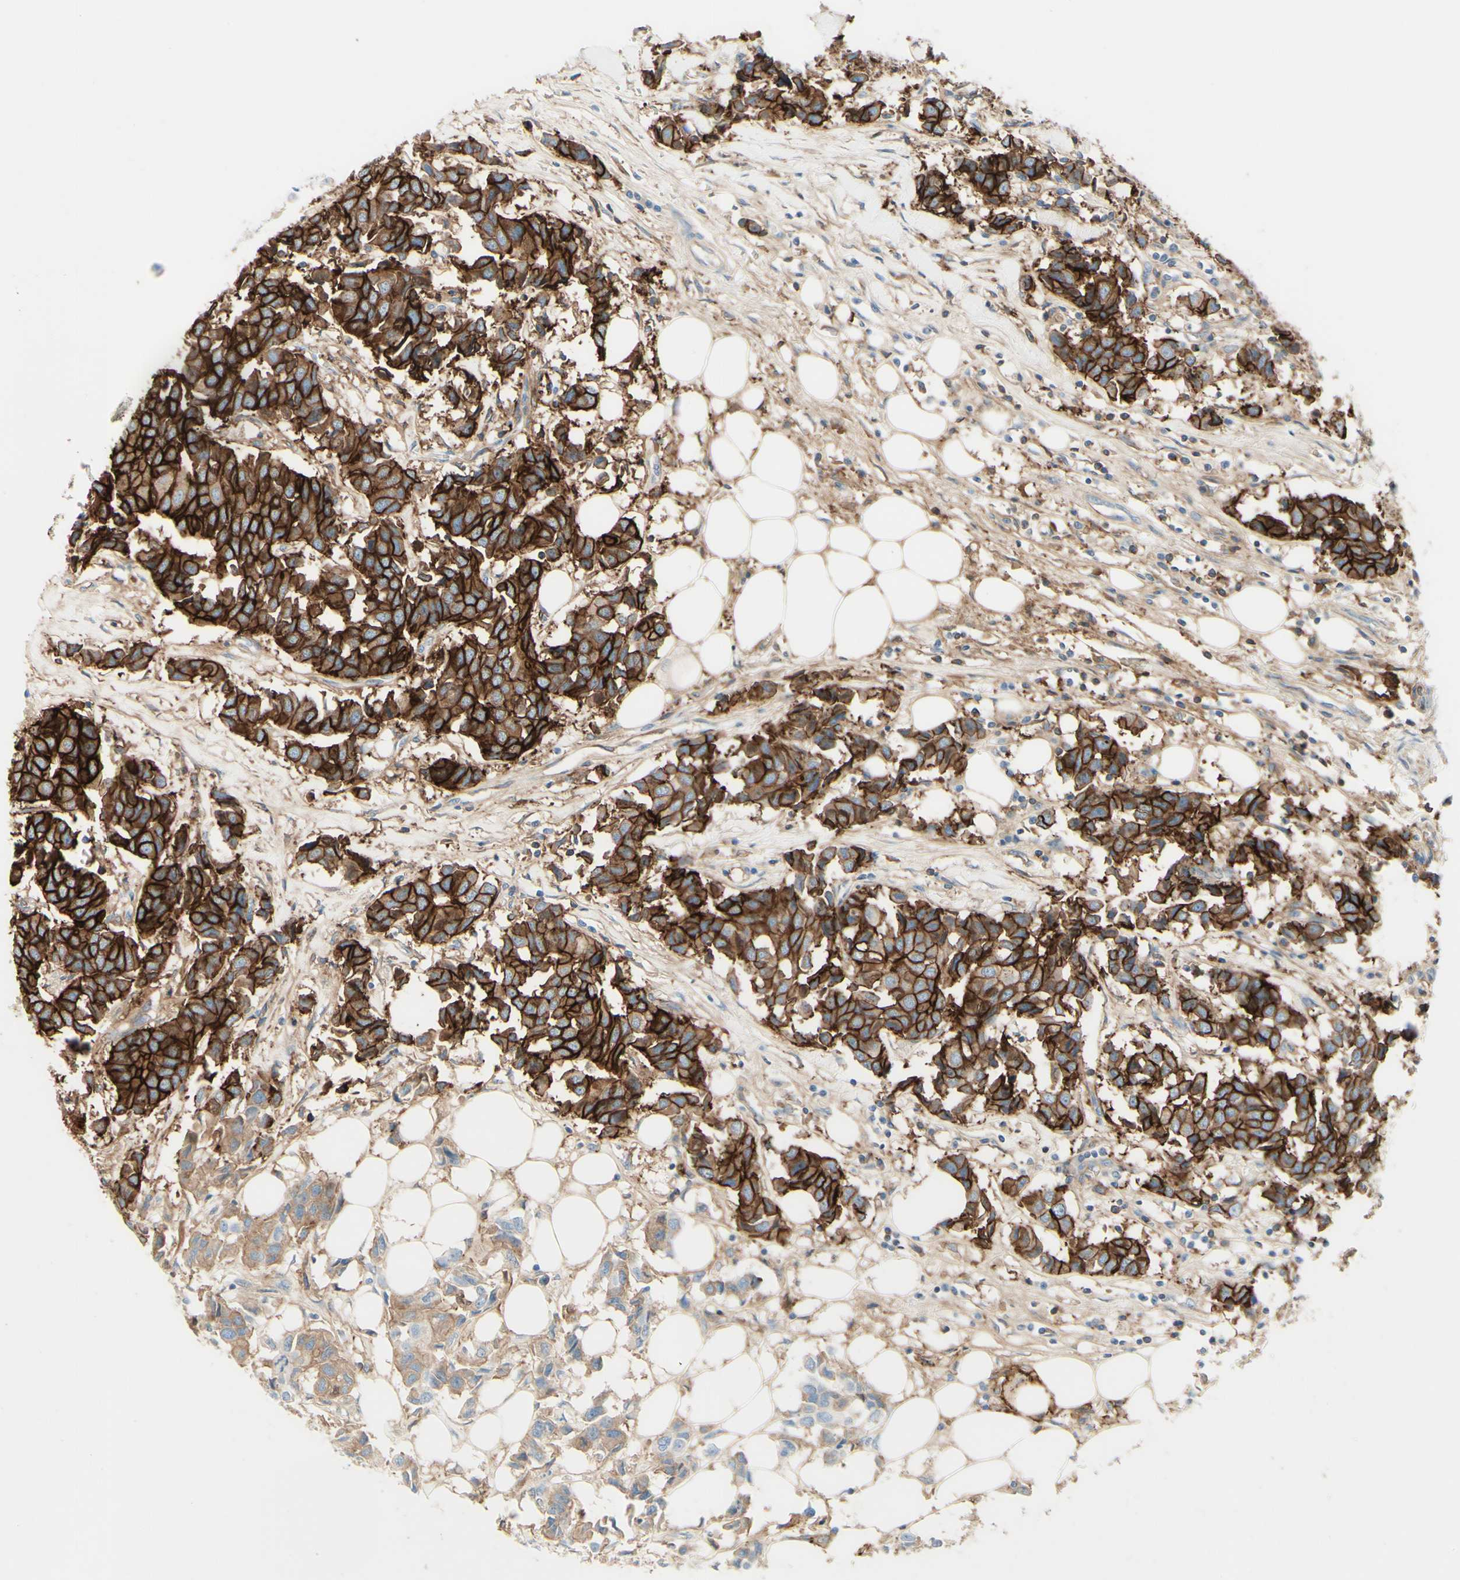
{"staining": {"intensity": "strong", "quantity": "25%-75%", "location": "cytoplasmic/membranous"}, "tissue": "breast cancer", "cell_type": "Tumor cells", "image_type": "cancer", "snomed": [{"axis": "morphology", "description": "Duct carcinoma"}, {"axis": "topography", "description": "Breast"}], "caption": "This photomicrograph shows breast cancer stained with IHC to label a protein in brown. The cytoplasmic/membranous of tumor cells show strong positivity for the protein. Nuclei are counter-stained blue.", "gene": "ALCAM", "patient": {"sex": "female", "age": 80}}